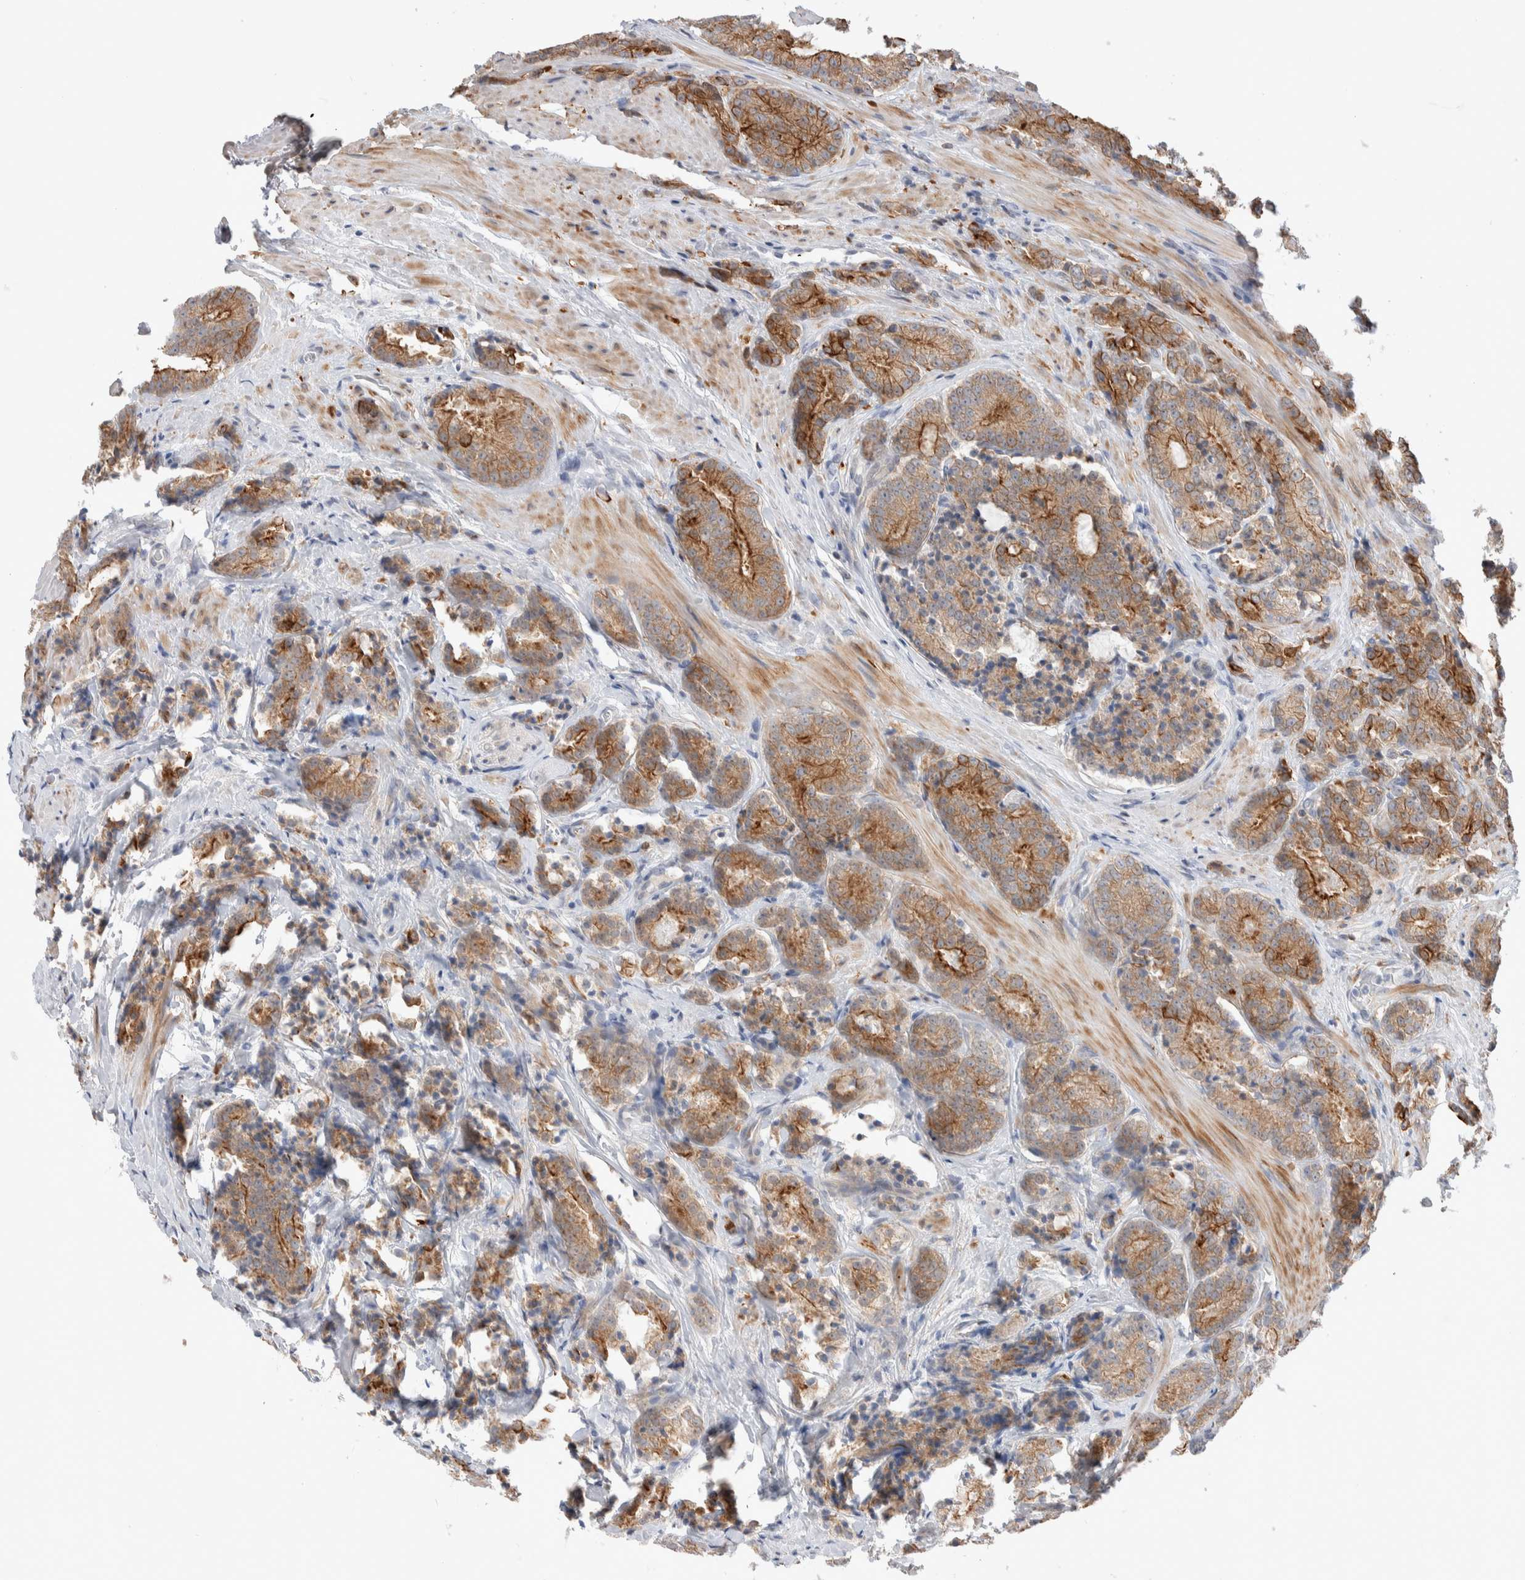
{"staining": {"intensity": "moderate", "quantity": ">75%", "location": "cytoplasmic/membranous"}, "tissue": "prostate cancer", "cell_type": "Tumor cells", "image_type": "cancer", "snomed": [{"axis": "morphology", "description": "Adenocarcinoma, High grade"}, {"axis": "topography", "description": "Prostate"}], "caption": "Prostate cancer (high-grade adenocarcinoma) tissue displays moderate cytoplasmic/membranous positivity in approximately >75% of tumor cells", "gene": "C1orf112", "patient": {"sex": "male", "age": 61}}